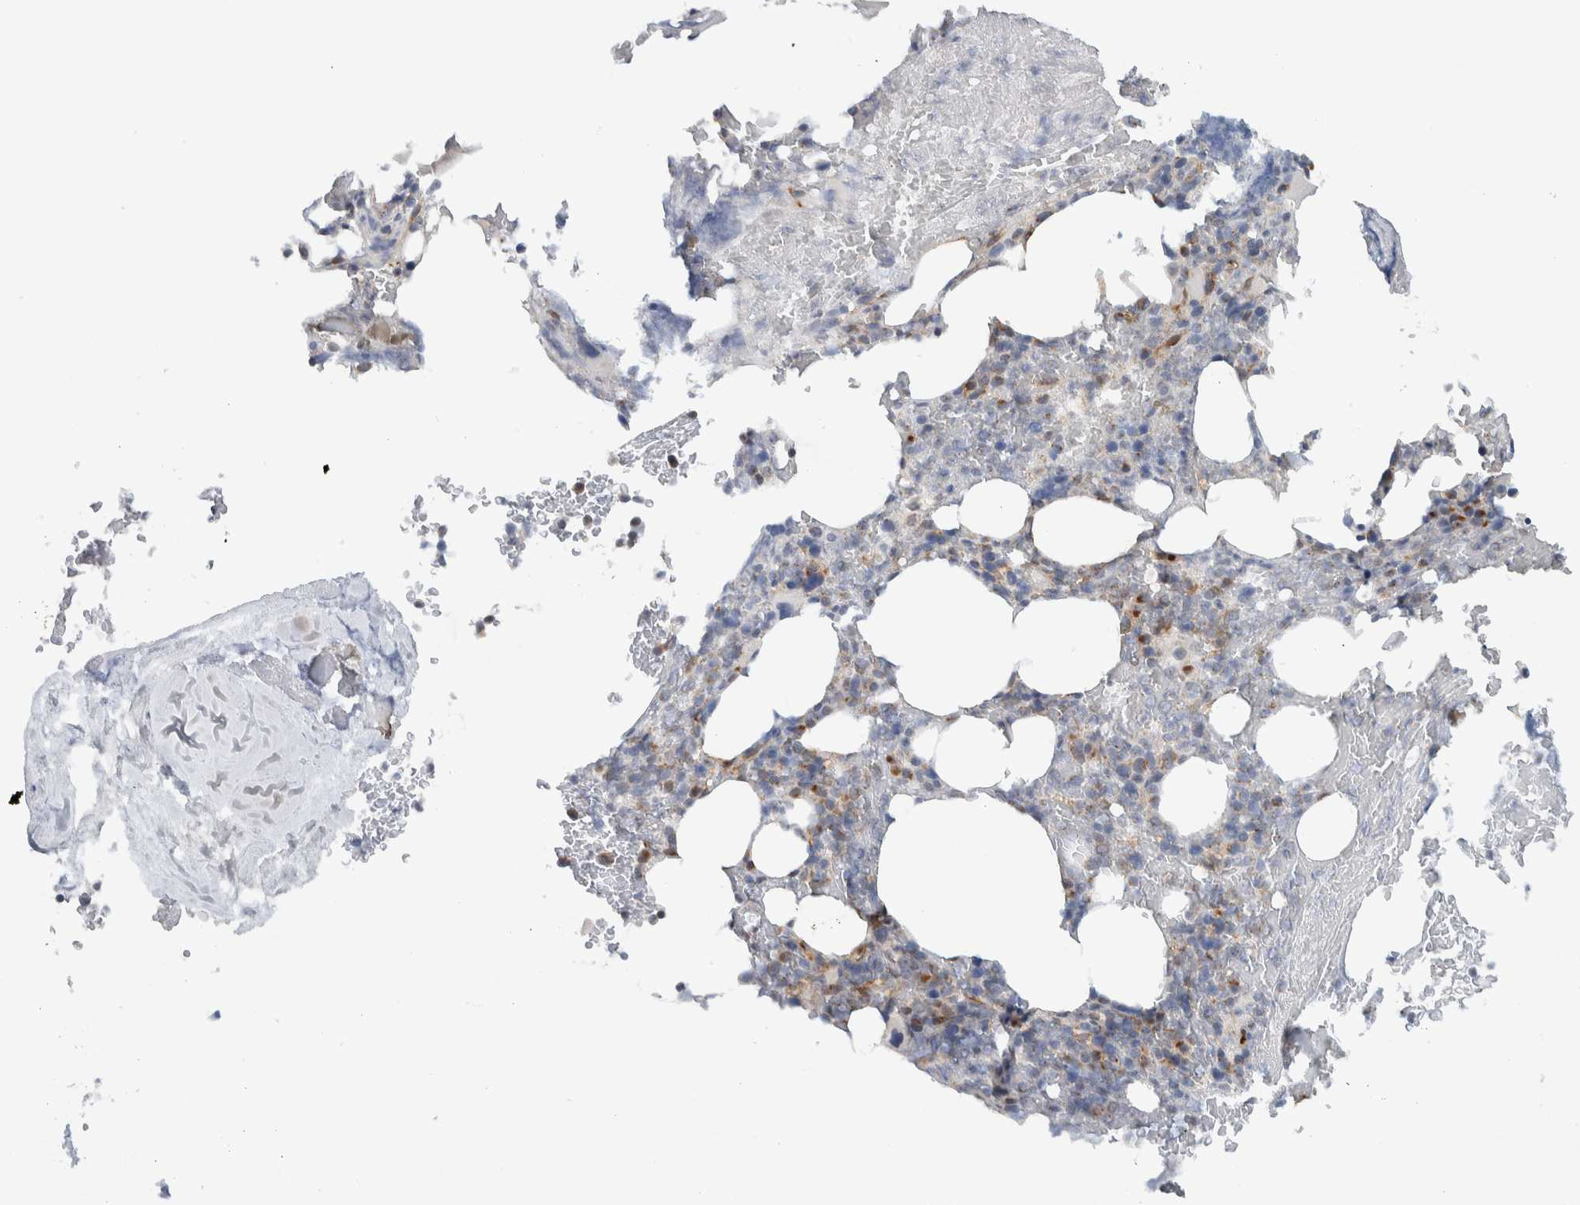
{"staining": {"intensity": "moderate", "quantity": "<25%", "location": "cytoplasmic/membranous"}, "tissue": "bone marrow", "cell_type": "Hematopoietic cells", "image_type": "normal", "snomed": [{"axis": "morphology", "description": "Normal tissue, NOS"}, {"axis": "topography", "description": "Bone marrow"}], "caption": "Immunohistochemistry (IHC) of normal human bone marrow shows low levels of moderate cytoplasmic/membranous expression in about <25% of hematopoietic cells.", "gene": "RERE", "patient": {"sex": "female", "age": 66}}